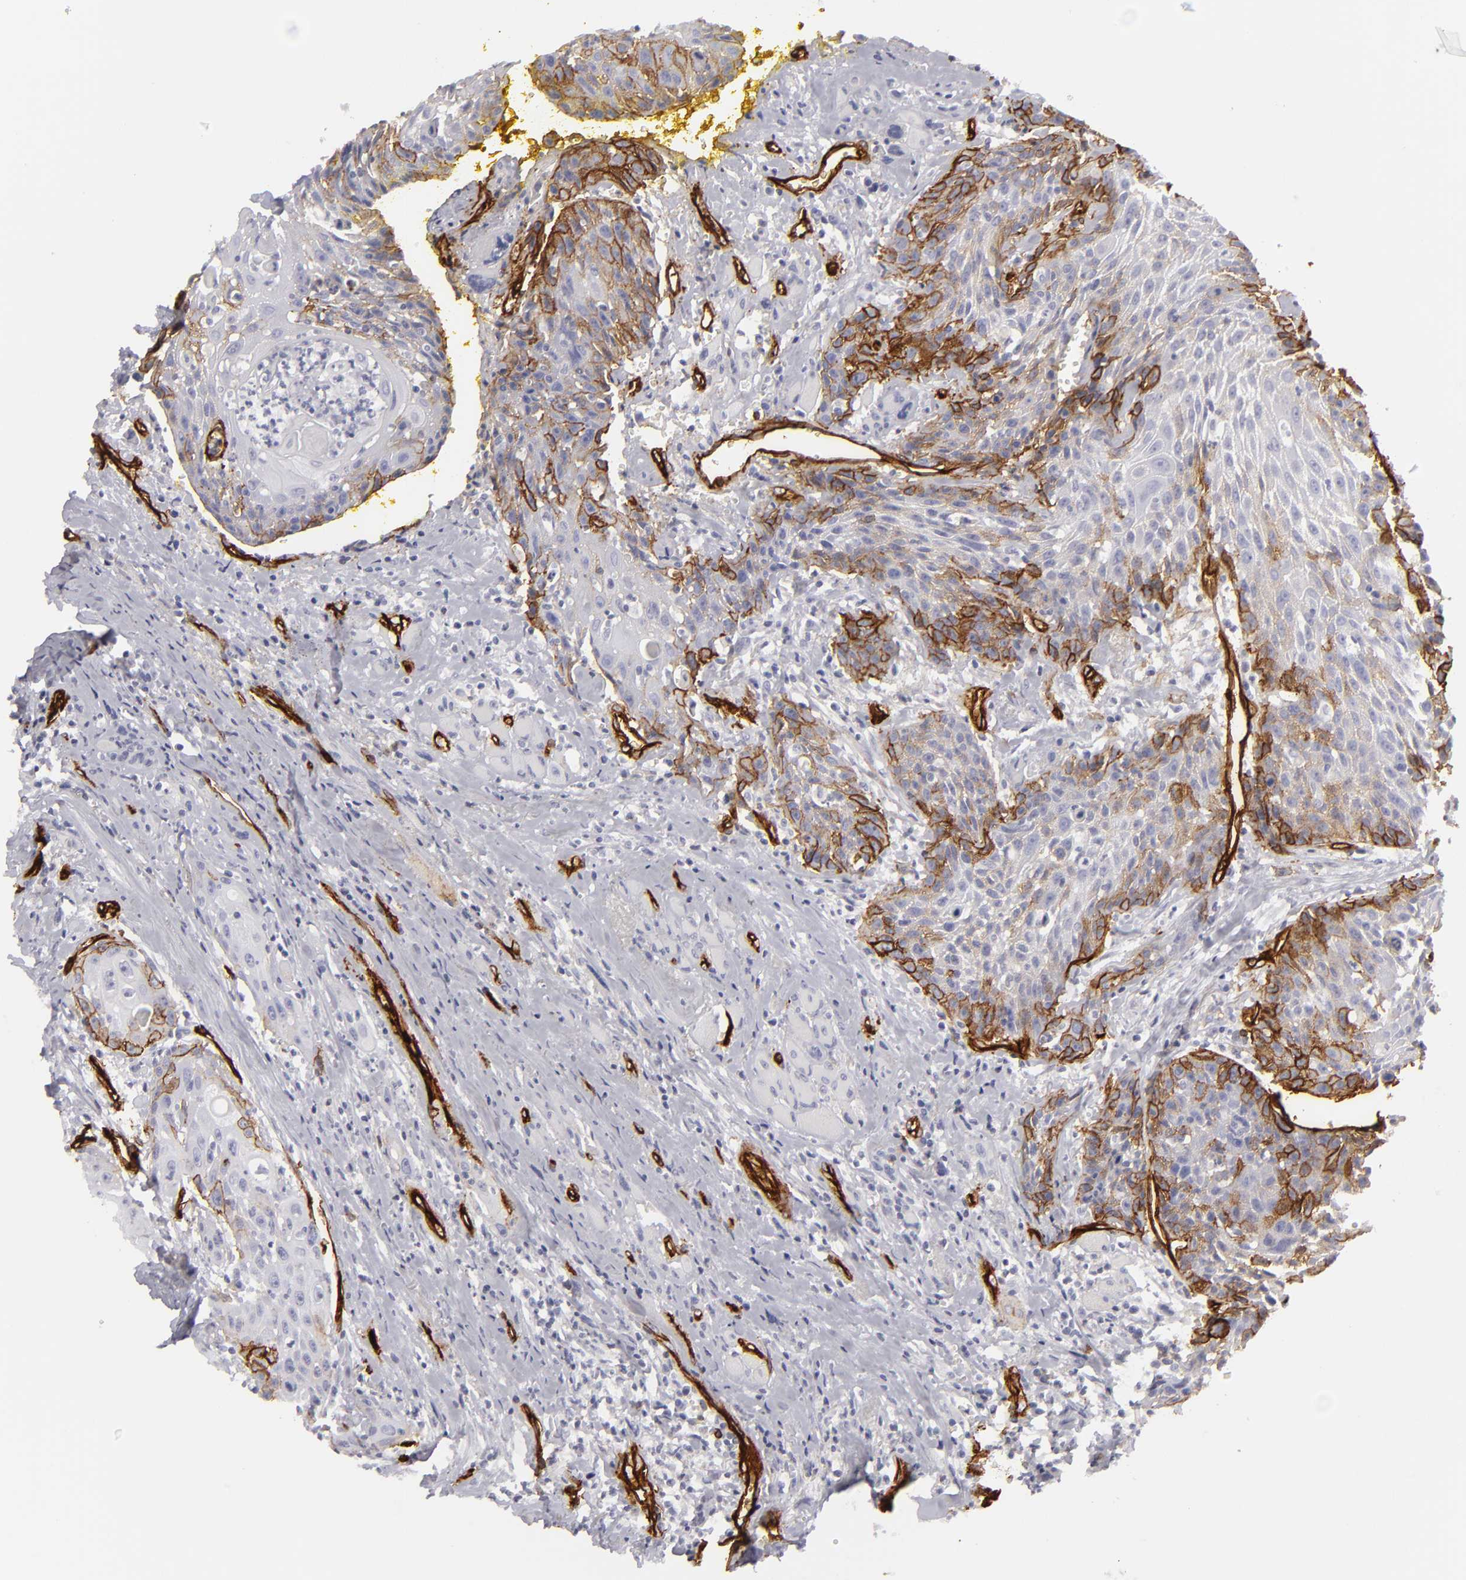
{"staining": {"intensity": "moderate", "quantity": "25%-75%", "location": "cytoplasmic/membranous"}, "tissue": "head and neck cancer", "cell_type": "Tumor cells", "image_type": "cancer", "snomed": [{"axis": "morphology", "description": "Squamous cell carcinoma, NOS"}, {"axis": "topography", "description": "Oral tissue"}, {"axis": "topography", "description": "Head-Neck"}], "caption": "Protein expression by IHC reveals moderate cytoplasmic/membranous expression in approximately 25%-75% of tumor cells in head and neck cancer. The staining was performed using DAB (3,3'-diaminobenzidine) to visualize the protein expression in brown, while the nuclei were stained in blue with hematoxylin (Magnification: 20x).", "gene": "MCAM", "patient": {"sex": "female", "age": 82}}